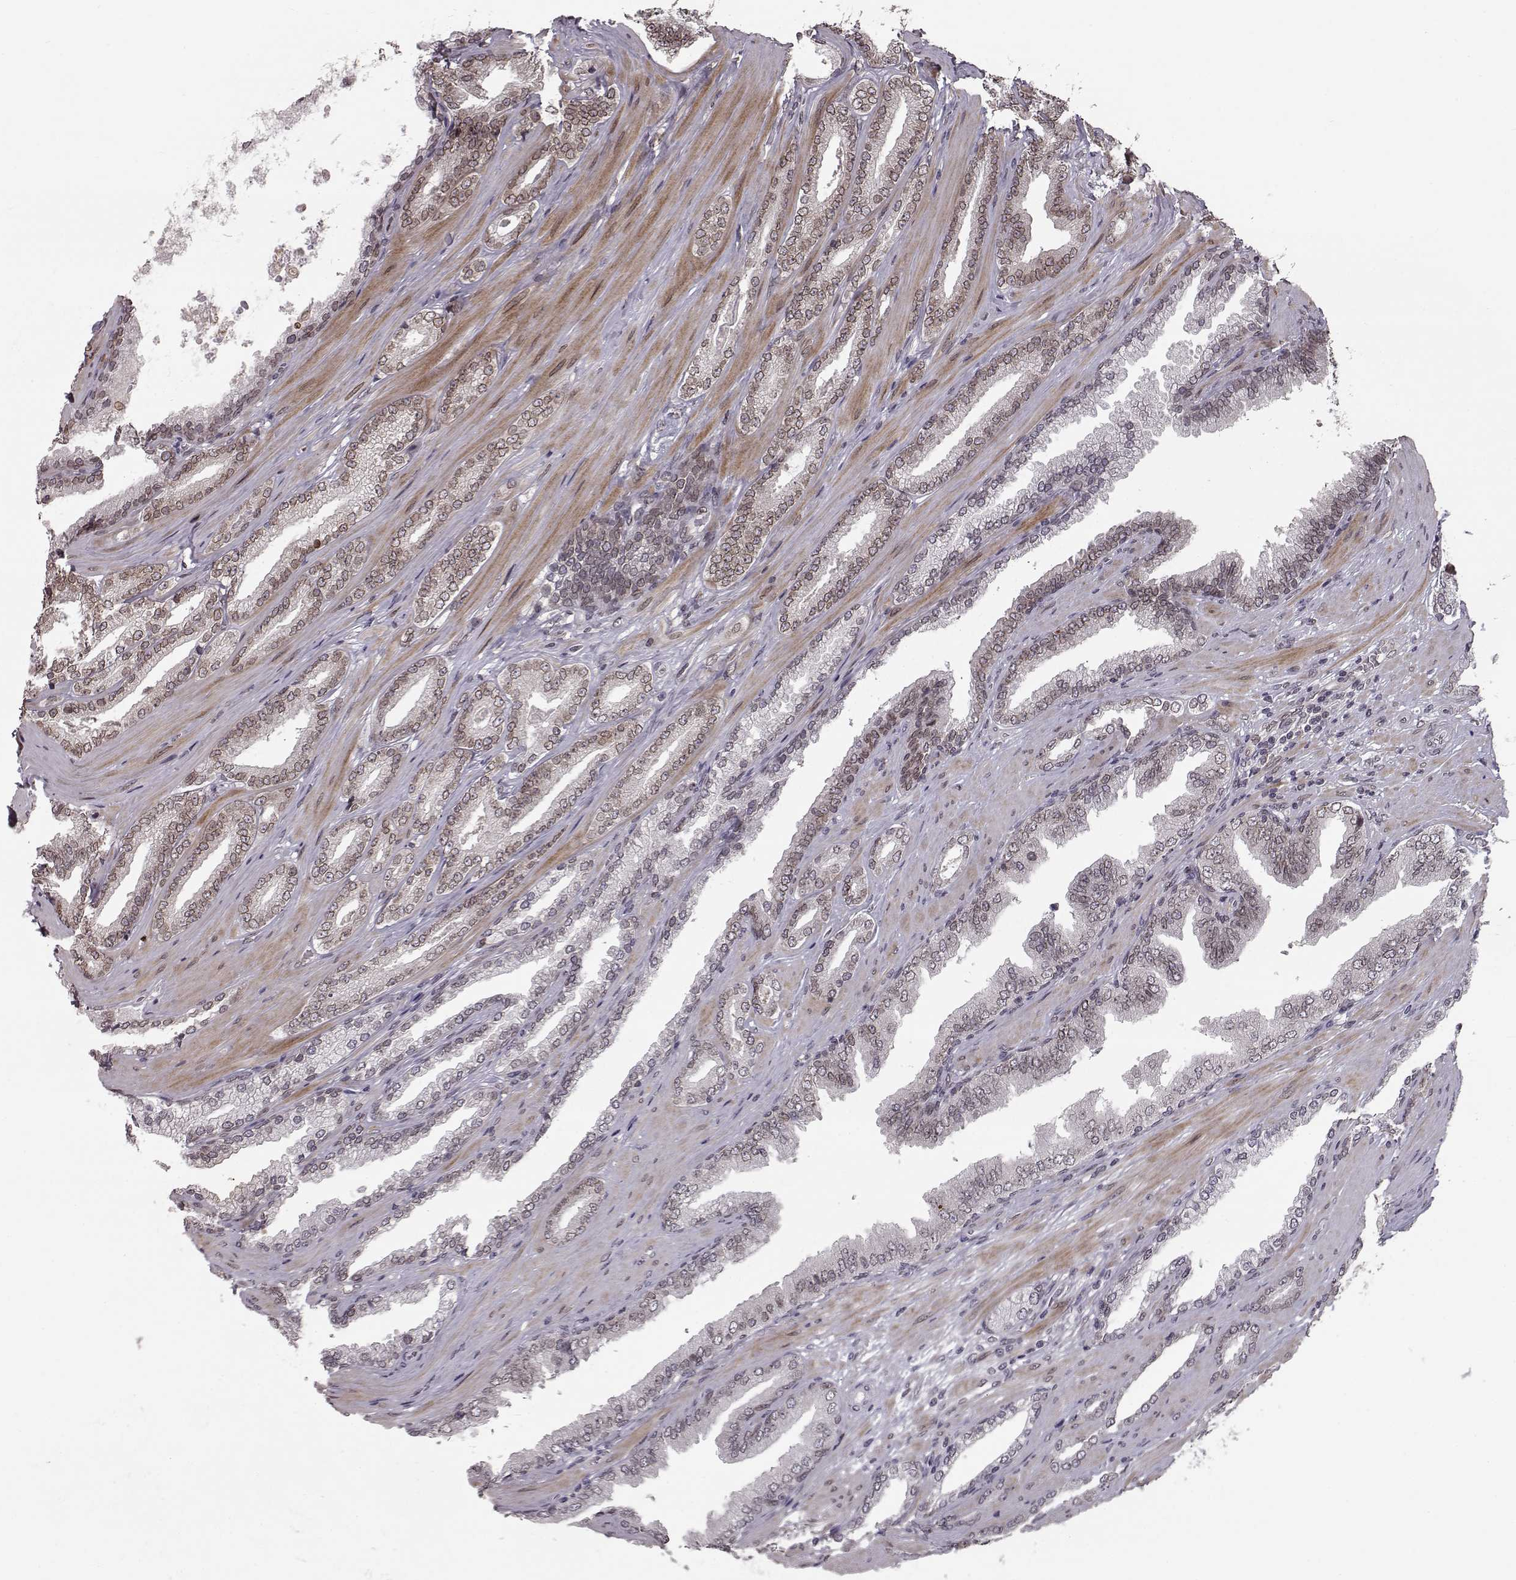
{"staining": {"intensity": "weak", "quantity": ">75%", "location": "cytoplasmic/membranous,nuclear"}, "tissue": "prostate cancer", "cell_type": "Tumor cells", "image_type": "cancer", "snomed": [{"axis": "morphology", "description": "Adenocarcinoma, Low grade"}, {"axis": "topography", "description": "Prostate"}], "caption": "IHC histopathology image of neoplastic tissue: human prostate cancer (adenocarcinoma (low-grade)) stained using immunohistochemistry (IHC) reveals low levels of weak protein expression localized specifically in the cytoplasmic/membranous and nuclear of tumor cells, appearing as a cytoplasmic/membranous and nuclear brown color.", "gene": "NUP37", "patient": {"sex": "male", "age": 61}}